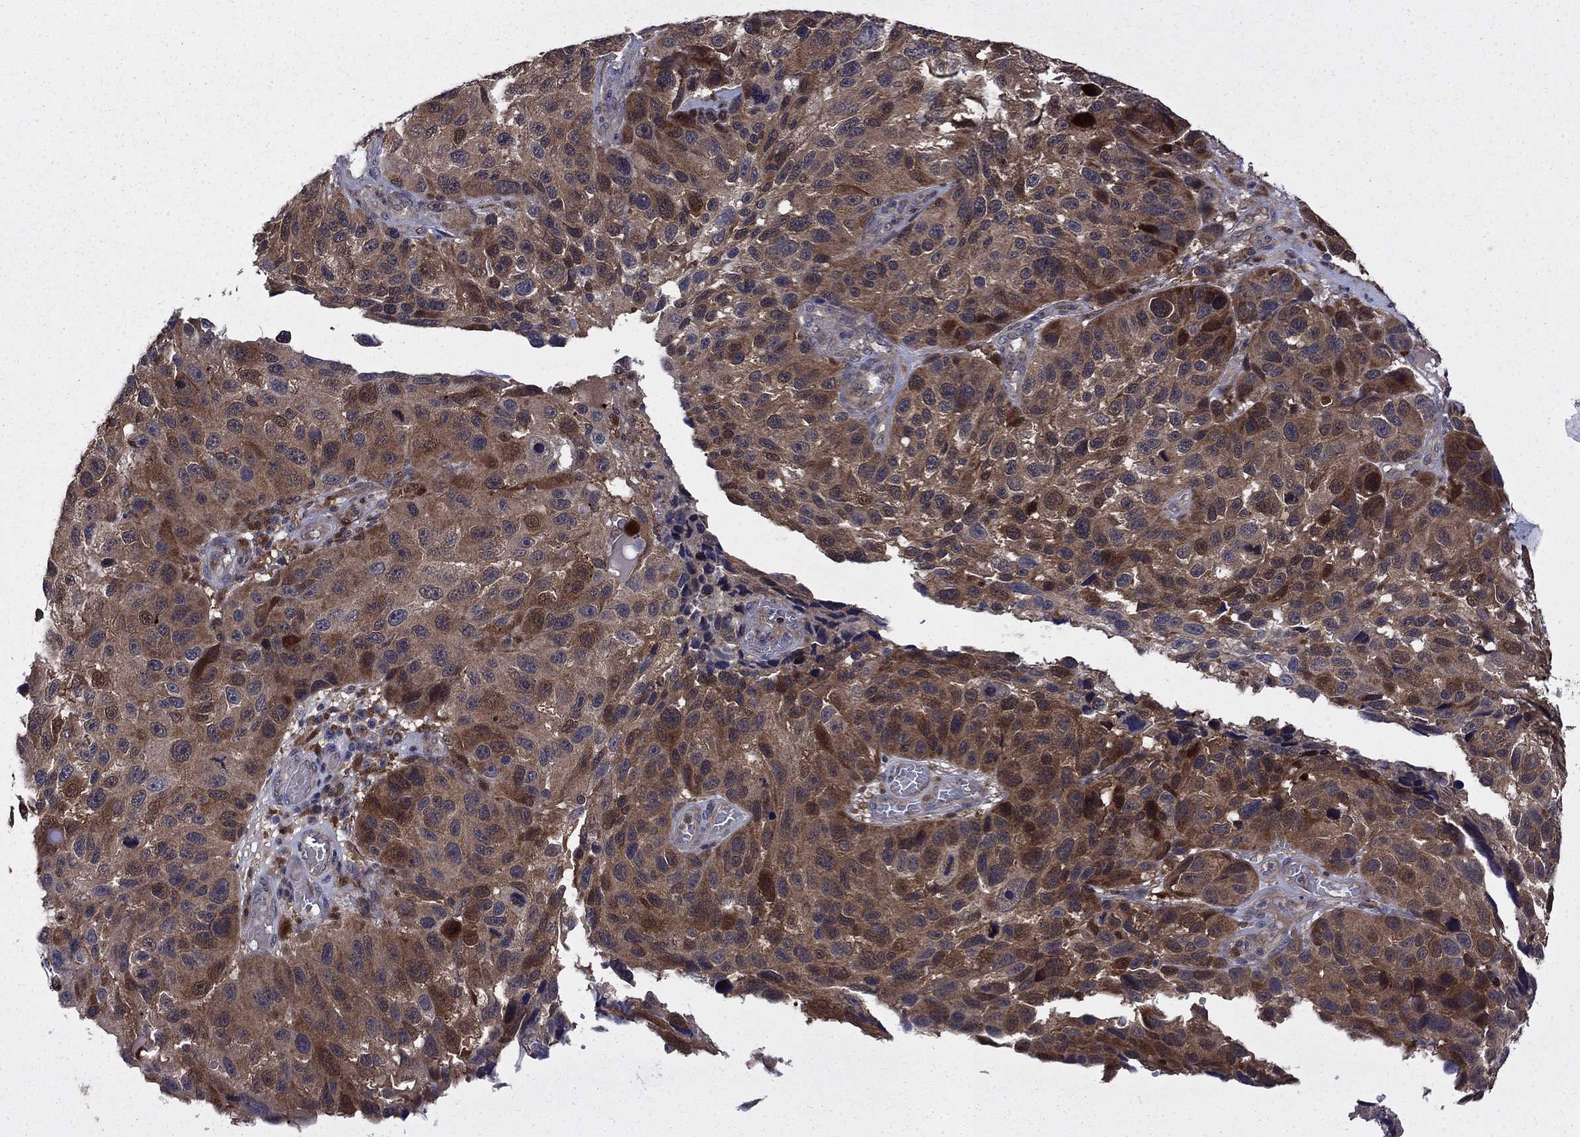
{"staining": {"intensity": "moderate", "quantity": "25%-75%", "location": "cytoplasmic/membranous"}, "tissue": "melanoma", "cell_type": "Tumor cells", "image_type": "cancer", "snomed": [{"axis": "morphology", "description": "Malignant melanoma, NOS"}, {"axis": "topography", "description": "Skin"}], "caption": "A high-resolution photomicrograph shows immunohistochemistry staining of malignant melanoma, which reveals moderate cytoplasmic/membranous expression in approximately 25%-75% of tumor cells.", "gene": "TPMT", "patient": {"sex": "male", "age": 53}}